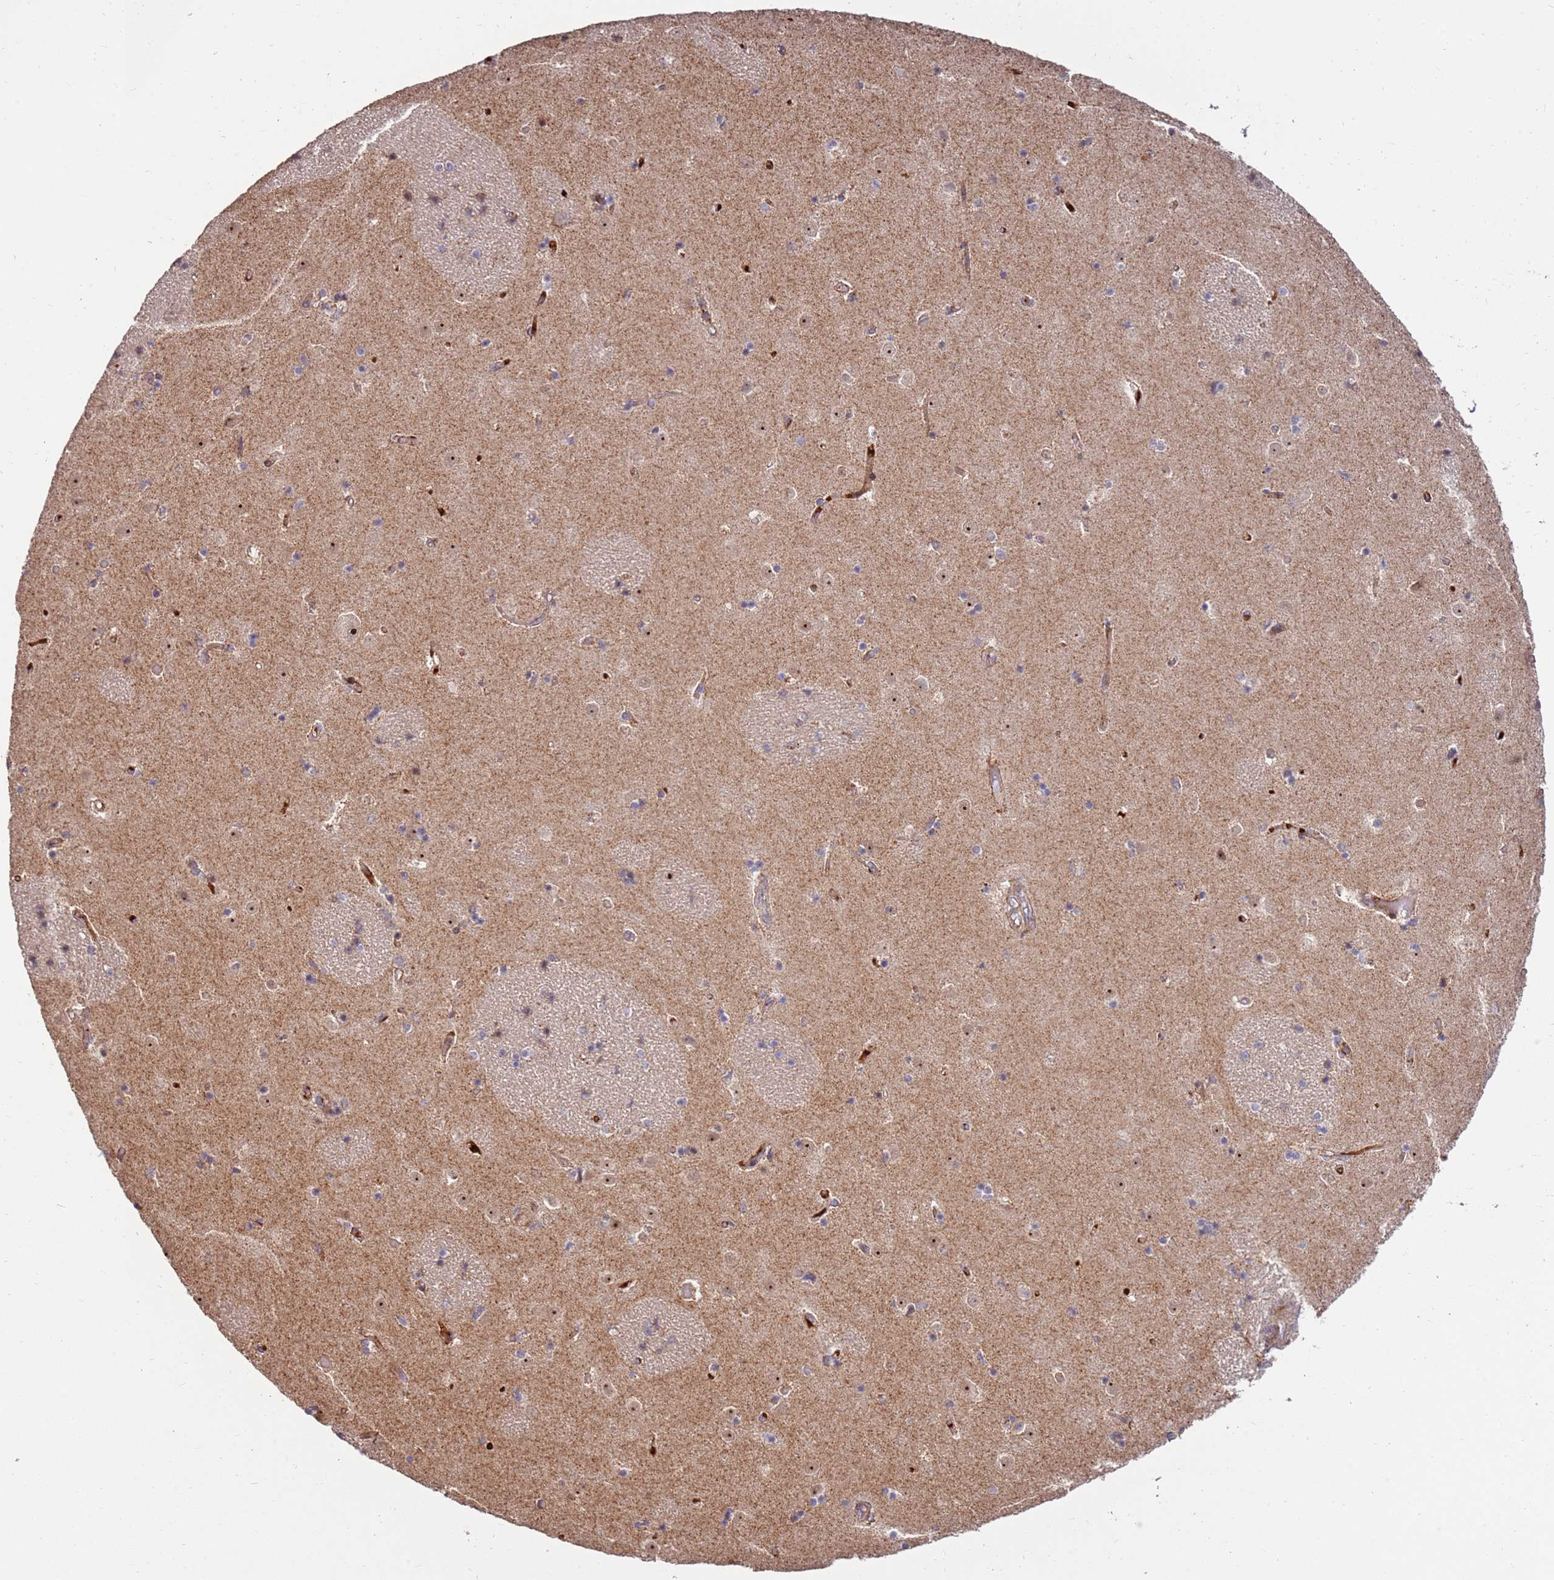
{"staining": {"intensity": "weak", "quantity": "<25%", "location": "cytoplasmic/membranous"}, "tissue": "caudate", "cell_type": "Glial cells", "image_type": "normal", "snomed": [{"axis": "morphology", "description": "Normal tissue, NOS"}, {"axis": "topography", "description": "Lateral ventricle wall"}], "caption": "An immunohistochemistry photomicrograph of normal caudate is shown. There is no staining in glial cells of caudate.", "gene": "KIF25", "patient": {"sex": "female", "age": 52}}